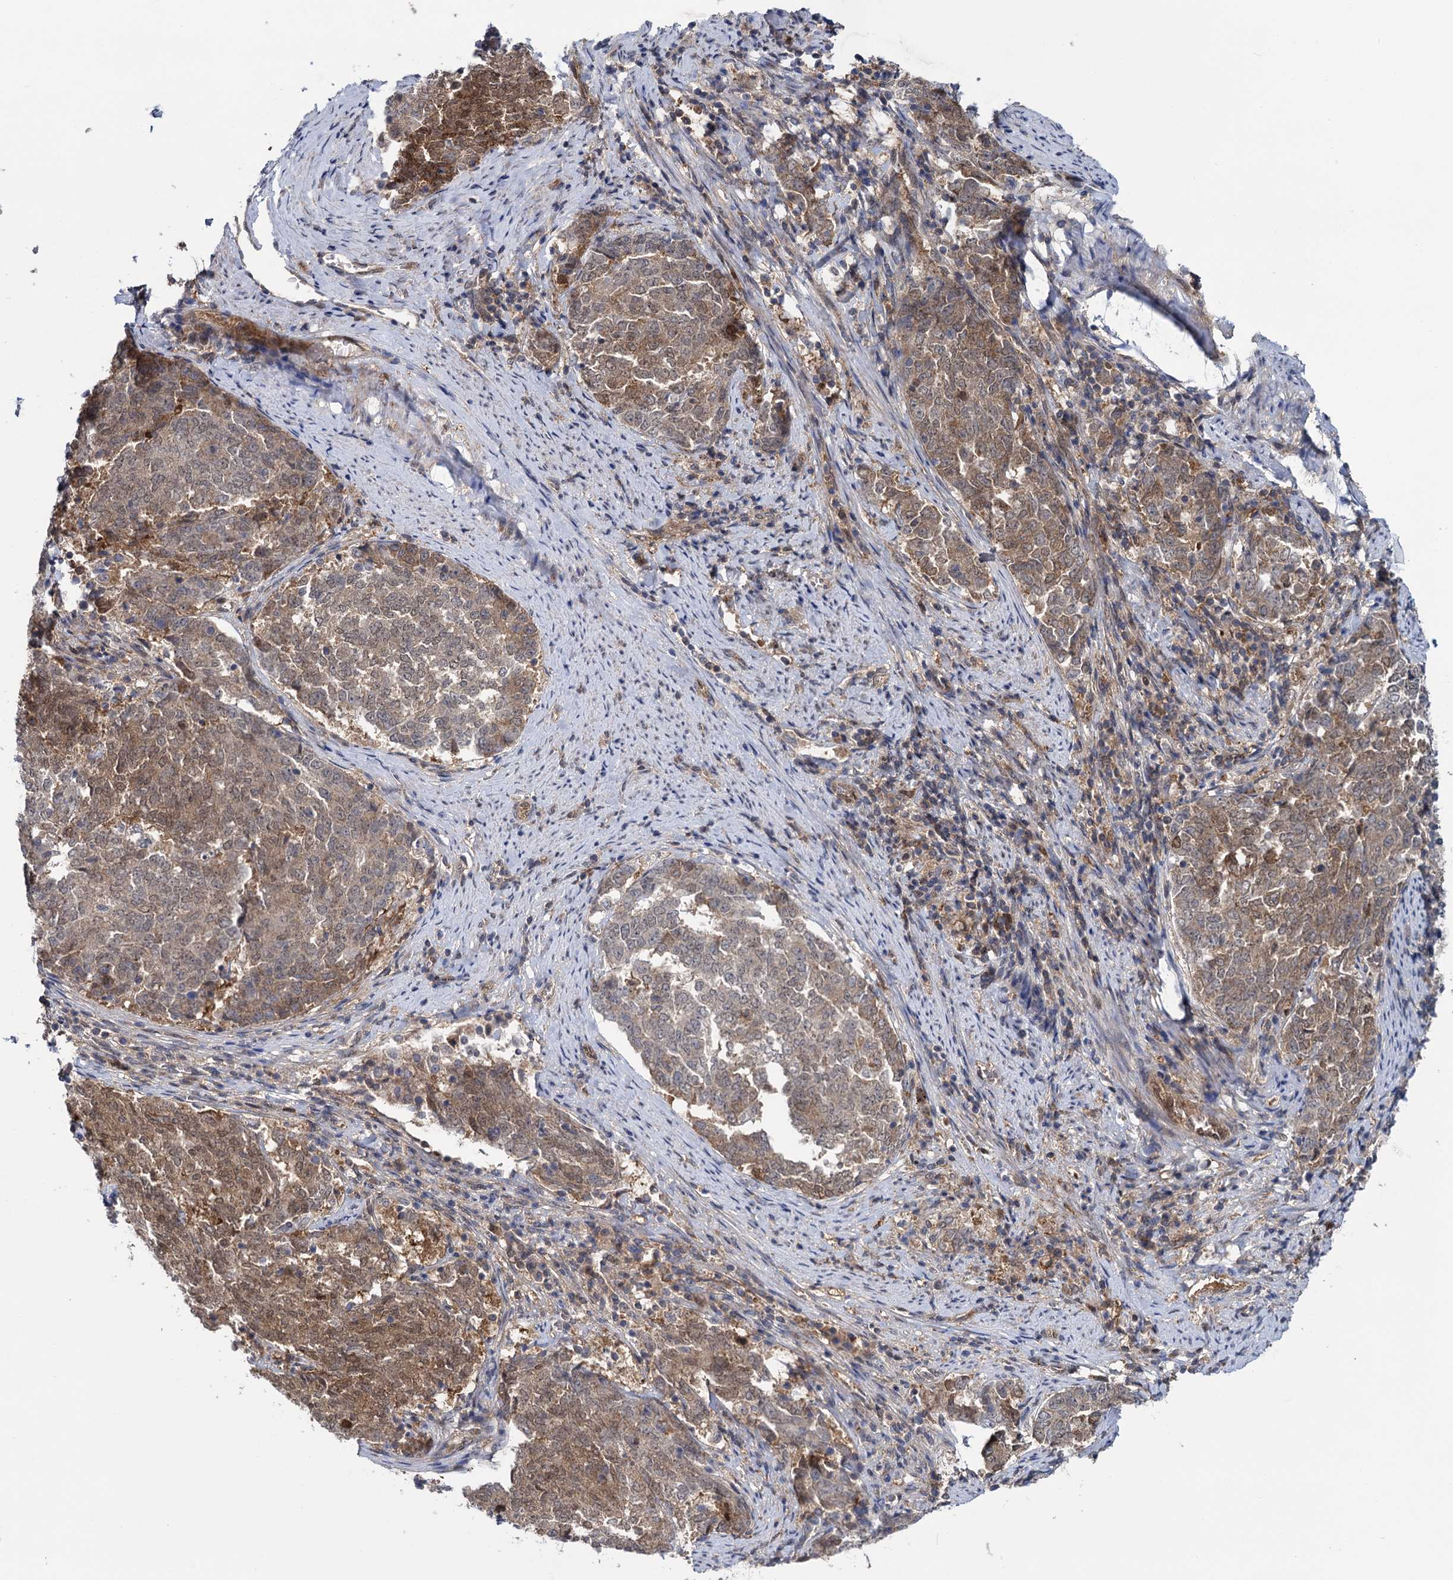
{"staining": {"intensity": "moderate", "quantity": ">75%", "location": "cytoplasmic/membranous"}, "tissue": "endometrial cancer", "cell_type": "Tumor cells", "image_type": "cancer", "snomed": [{"axis": "morphology", "description": "Adenocarcinoma, NOS"}, {"axis": "topography", "description": "Endometrium"}], "caption": "A medium amount of moderate cytoplasmic/membranous staining is identified in about >75% of tumor cells in endometrial cancer (adenocarcinoma) tissue. (DAB IHC, brown staining for protein, blue staining for nuclei).", "gene": "GLO1", "patient": {"sex": "female", "age": 80}}